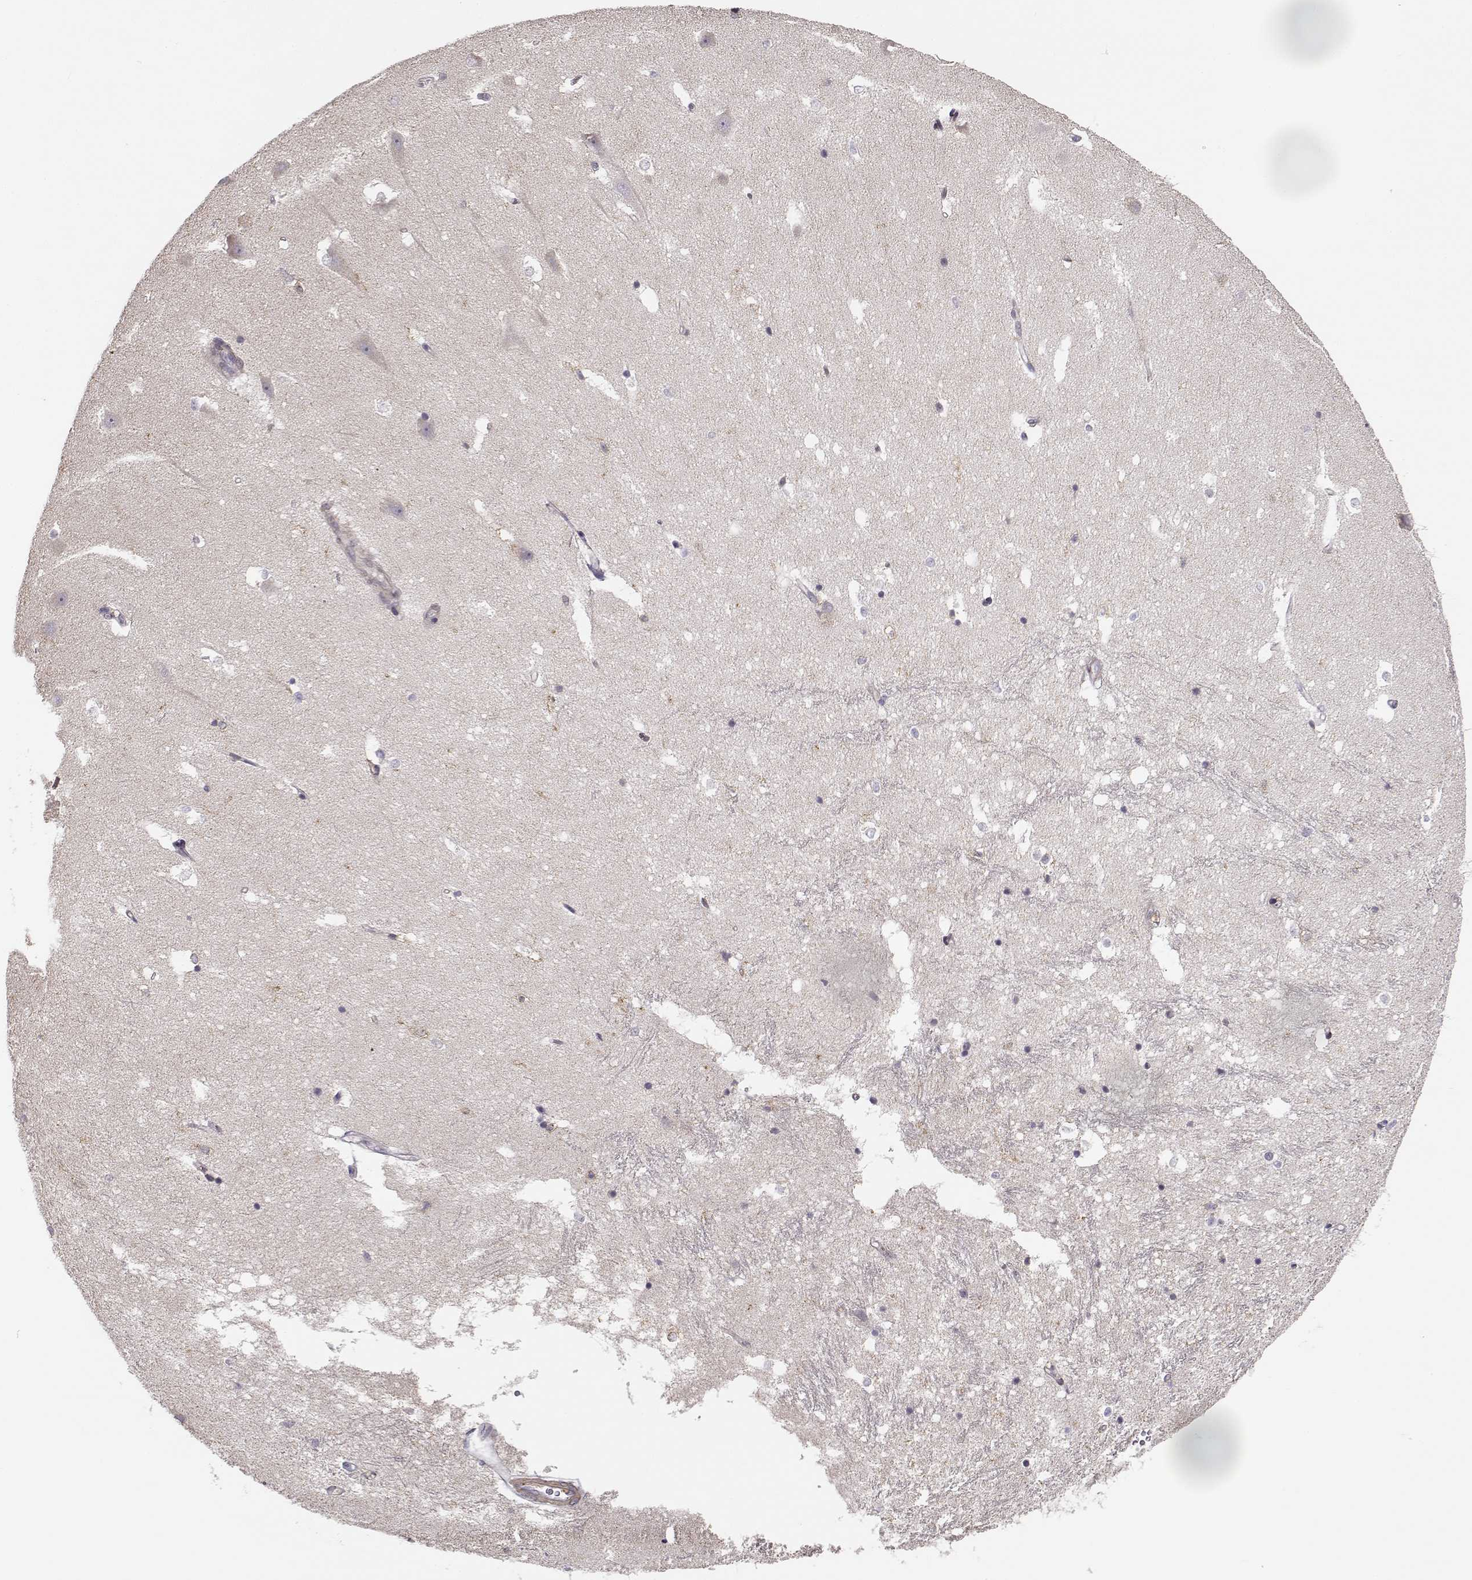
{"staining": {"intensity": "negative", "quantity": "none", "location": "none"}, "tissue": "hippocampus", "cell_type": "Glial cells", "image_type": "normal", "snomed": [{"axis": "morphology", "description": "Normal tissue, NOS"}, {"axis": "topography", "description": "Hippocampus"}], "caption": "A high-resolution micrograph shows IHC staining of benign hippocampus, which demonstrates no significant expression in glial cells. (IHC, brightfield microscopy, high magnification).", "gene": "ENTPD8", "patient": {"sex": "male", "age": 44}}